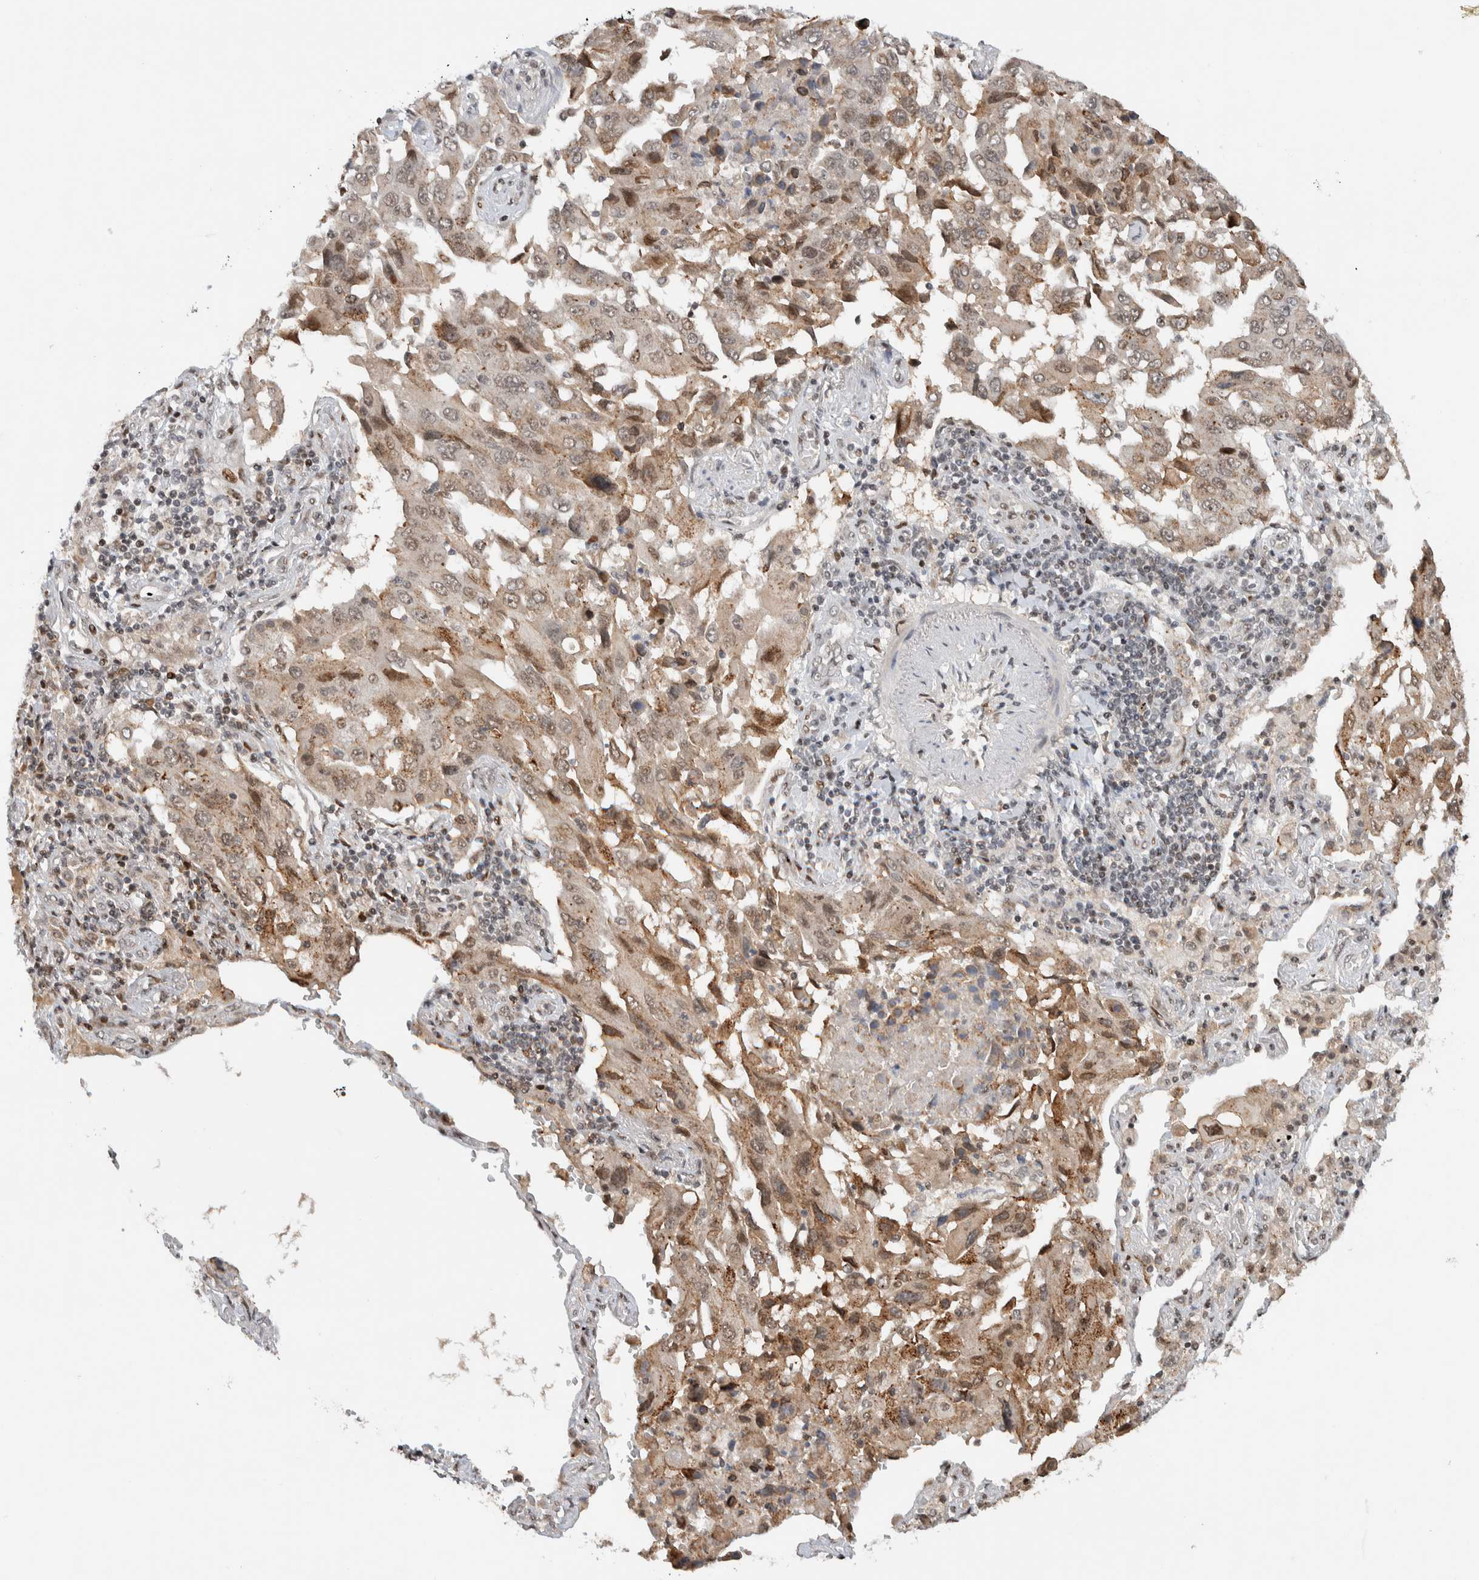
{"staining": {"intensity": "weak", "quantity": ">75%", "location": "cytoplasmic/membranous"}, "tissue": "lung cancer", "cell_type": "Tumor cells", "image_type": "cancer", "snomed": [{"axis": "morphology", "description": "Adenocarcinoma, NOS"}, {"axis": "topography", "description": "Lung"}], "caption": "DAB (3,3'-diaminobenzidine) immunohistochemical staining of lung cancer (adenocarcinoma) reveals weak cytoplasmic/membranous protein positivity in about >75% of tumor cells.", "gene": "ZNF521", "patient": {"sex": "female", "age": 65}}